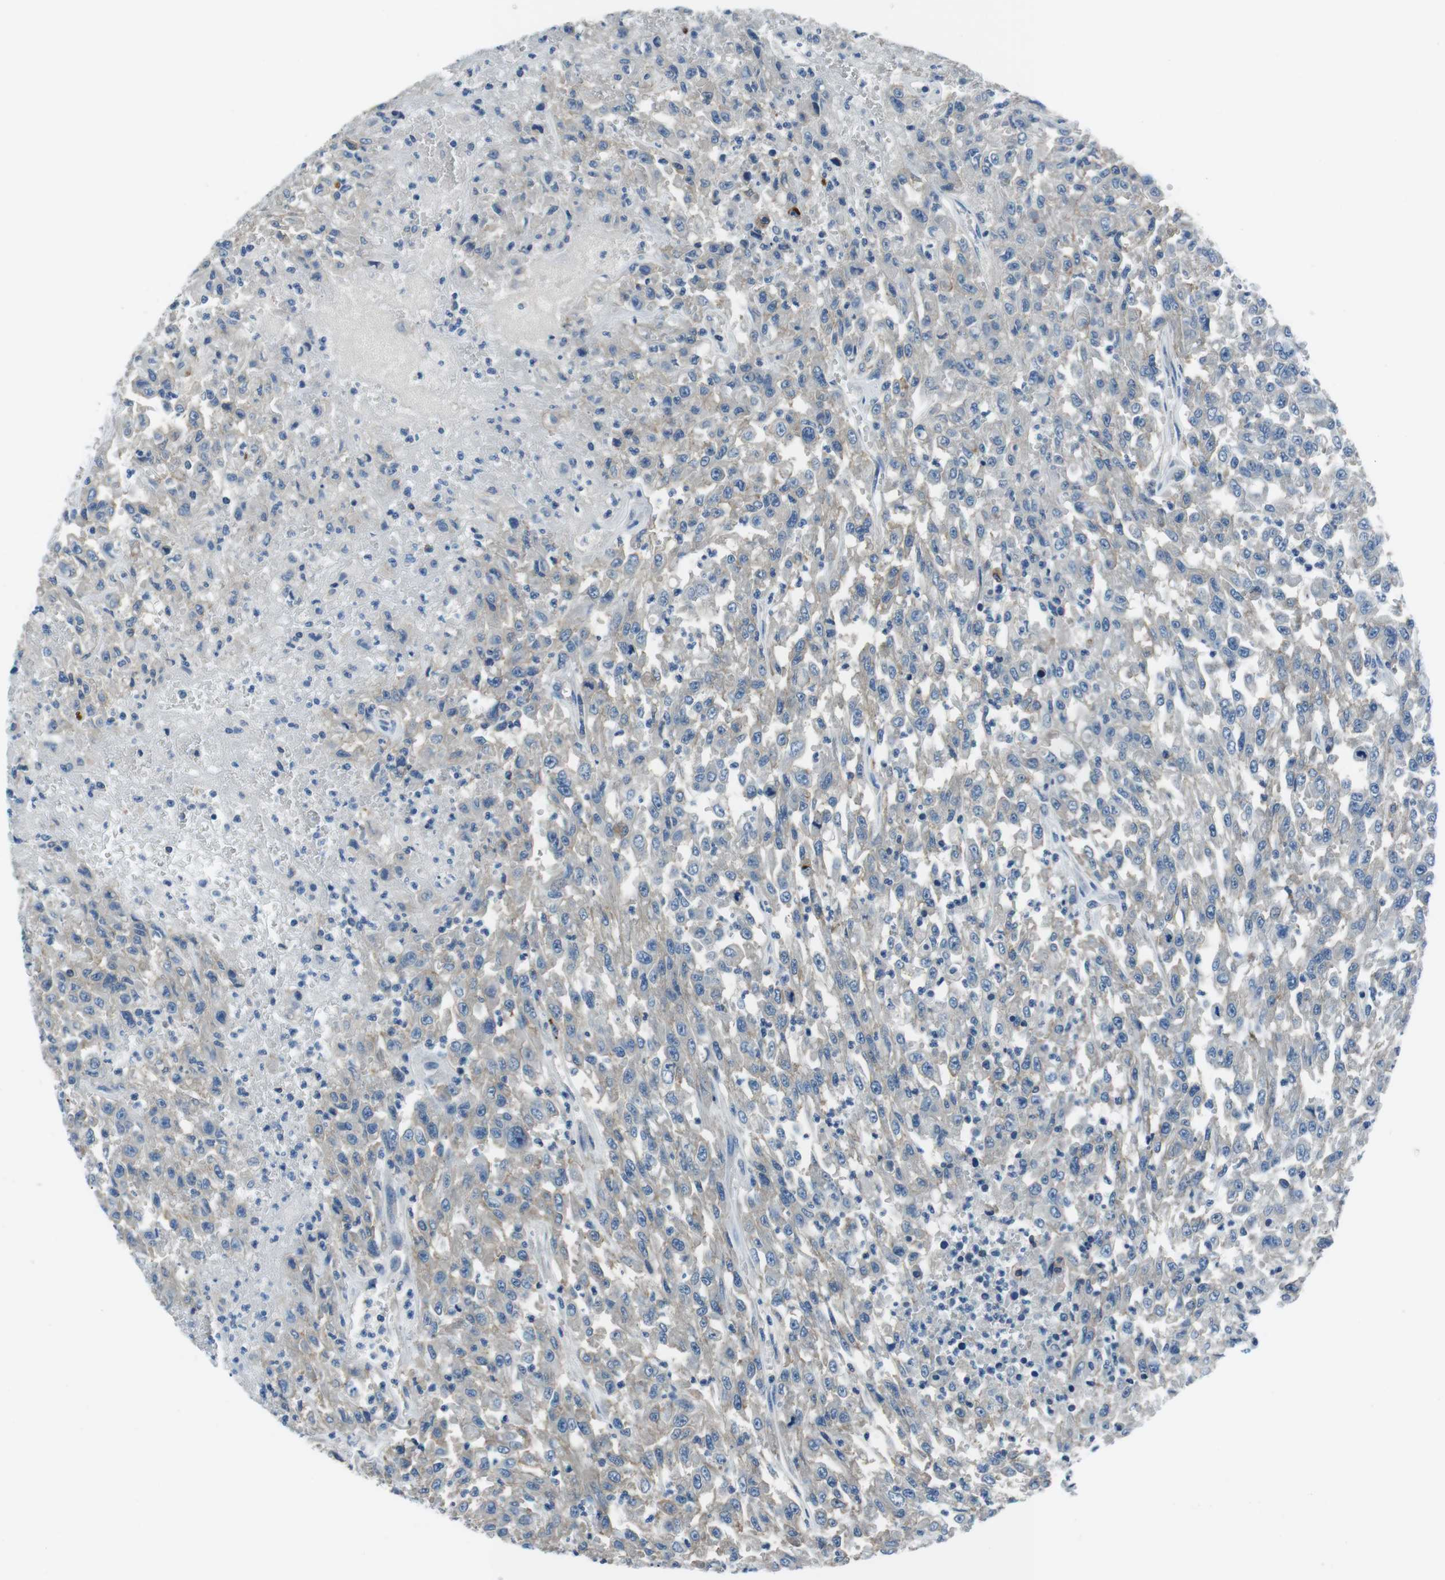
{"staining": {"intensity": "negative", "quantity": "none", "location": "none"}, "tissue": "urothelial cancer", "cell_type": "Tumor cells", "image_type": "cancer", "snomed": [{"axis": "morphology", "description": "Urothelial carcinoma, High grade"}, {"axis": "topography", "description": "Urinary bladder"}], "caption": "This is an immunohistochemistry photomicrograph of human urothelial cancer. There is no staining in tumor cells.", "gene": "TULP3", "patient": {"sex": "male", "age": 46}}